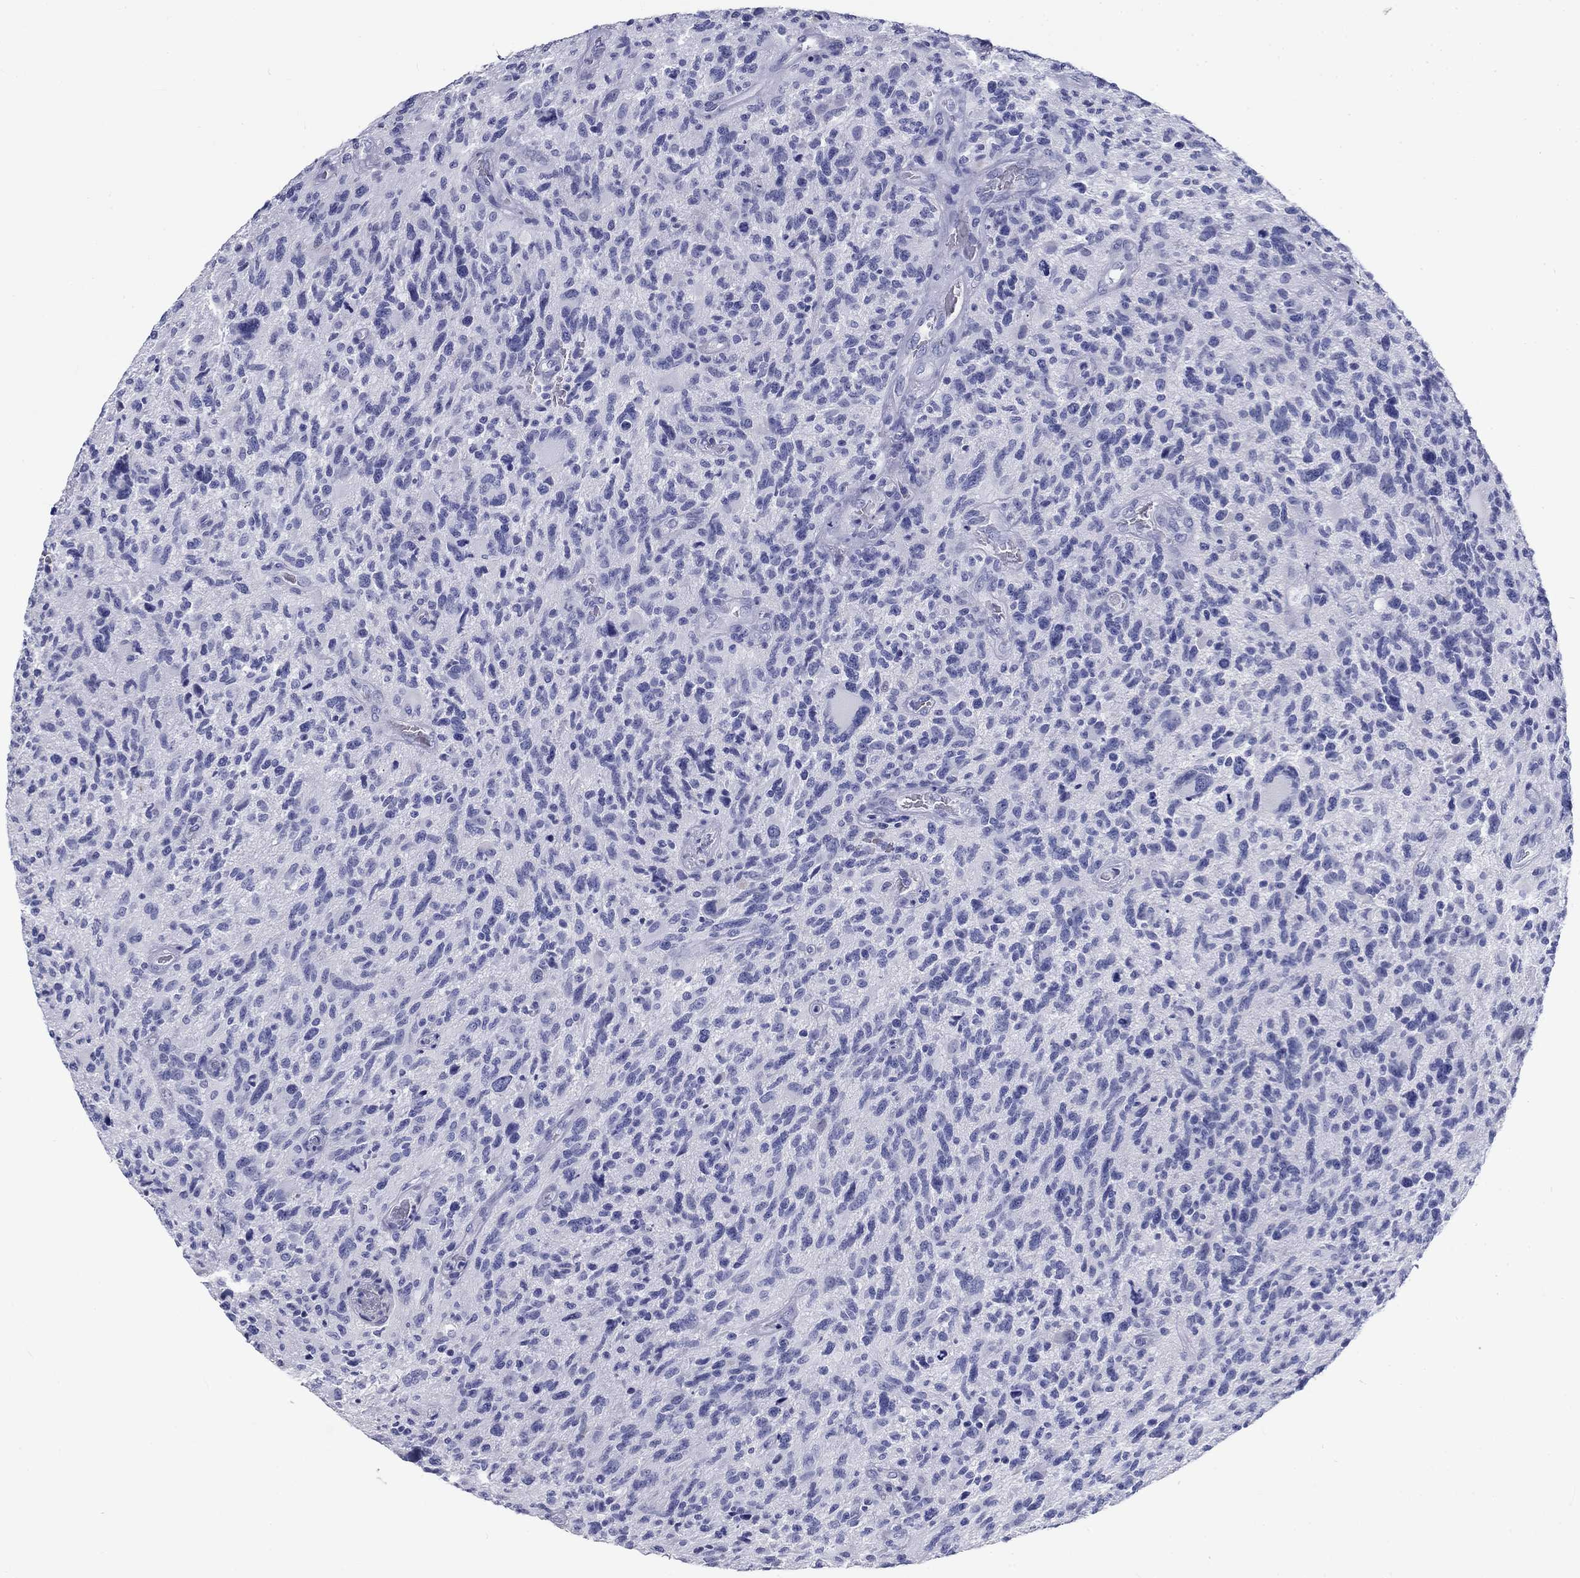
{"staining": {"intensity": "negative", "quantity": "none", "location": "none"}, "tissue": "glioma", "cell_type": "Tumor cells", "image_type": "cancer", "snomed": [{"axis": "morphology", "description": "Glioma, malignant, NOS"}, {"axis": "morphology", "description": "Glioma, malignant, High grade"}, {"axis": "topography", "description": "Brain"}], "caption": "Glioma (malignant) was stained to show a protein in brown. There is no significant expression in tumor cells. Nuclei are stained in blue.", "gene": "CD40LG", "patient": {"sex": "female", "age": 71}}